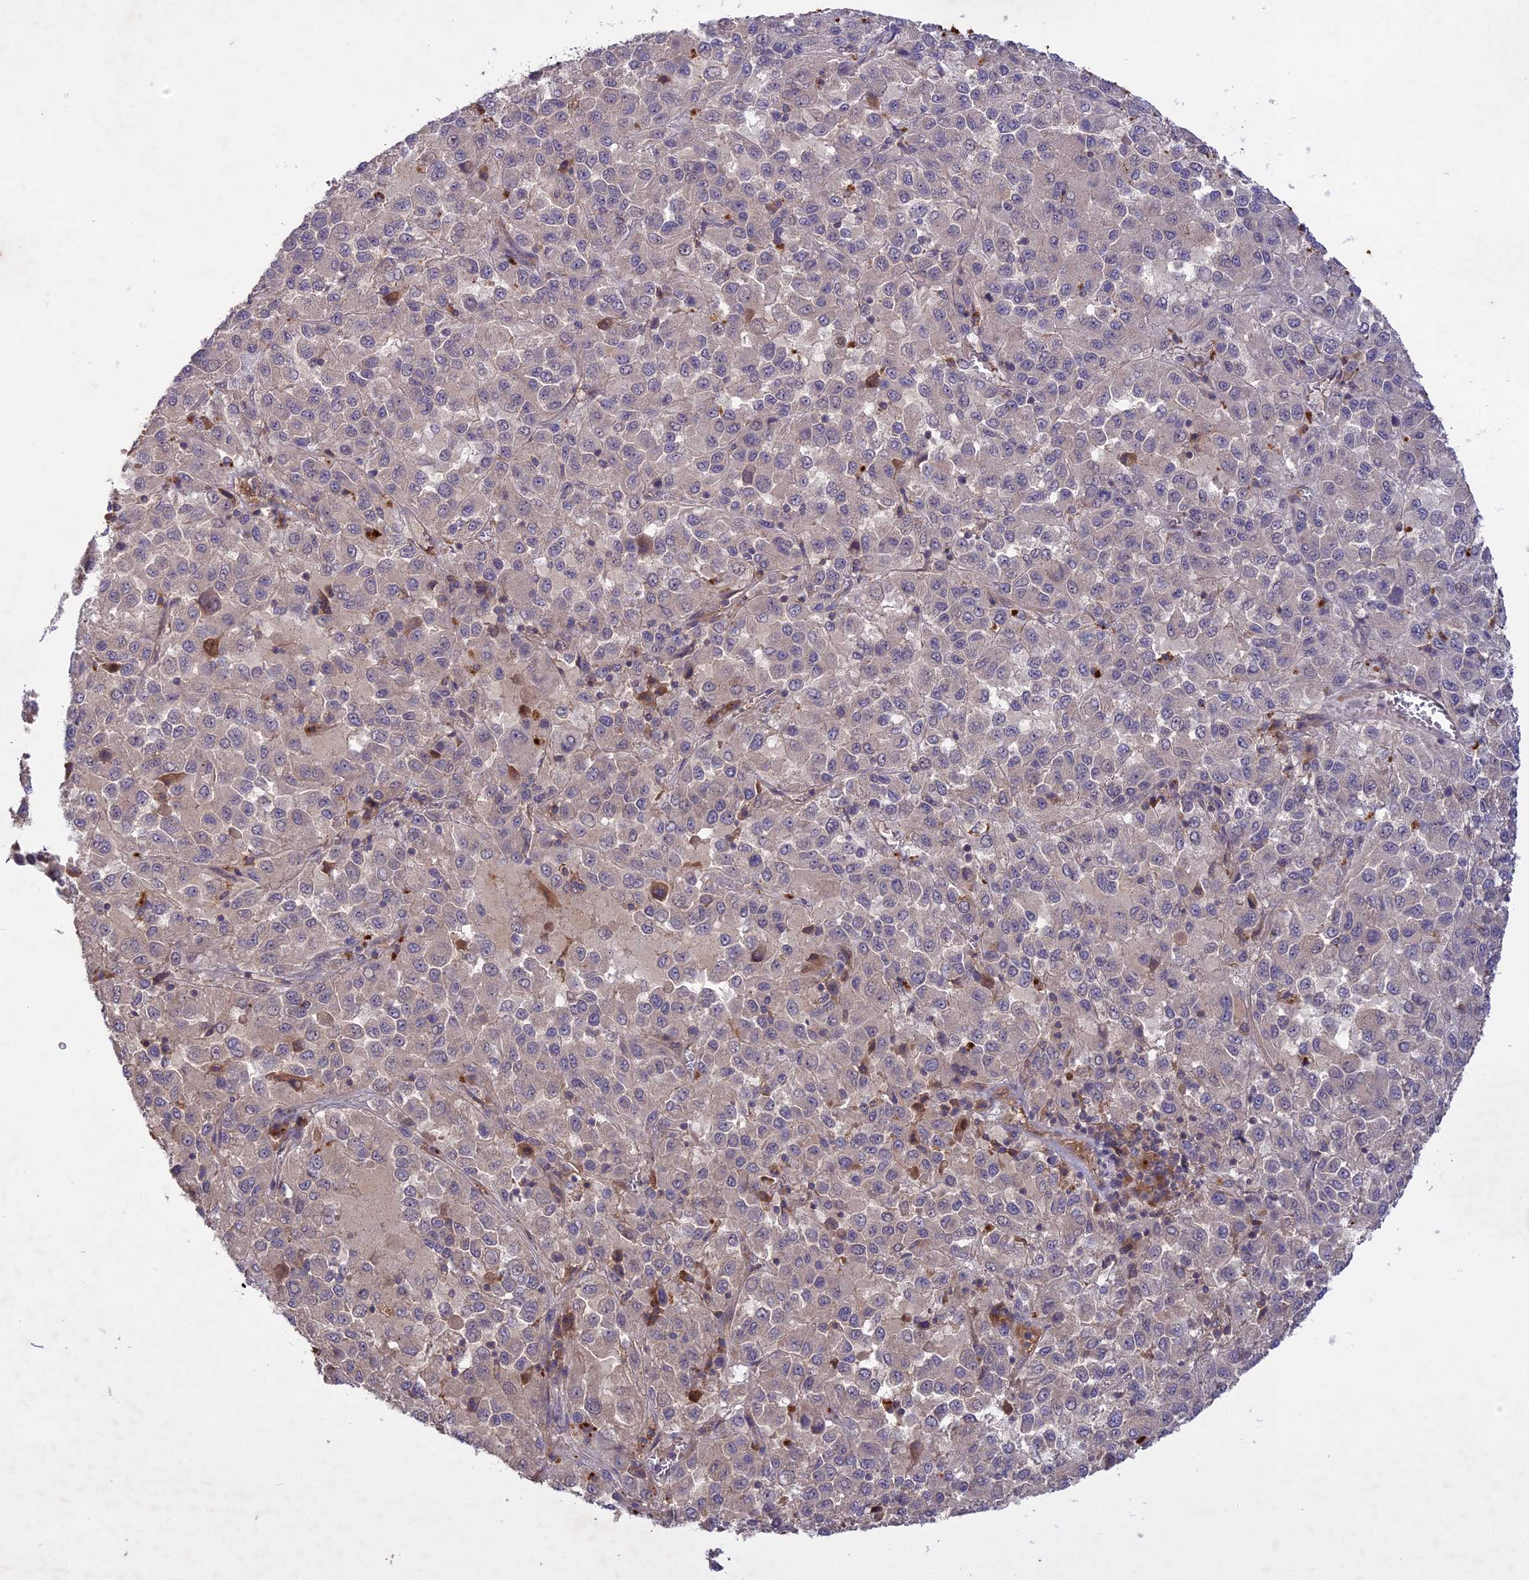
{"staining": {"intensity": "negative", "quantity": "none", "location": "none"}, "tissue": "melanoma", "cell_type": "Tumor cells", "image_type": "cancer", "snomed": [{"axis": "morphology", "description": "Malignant melanoma, Metastatic site"}, {"axis": "topography", "description": "Lung"}], "caption": "A high-resolution image shows IHC staining of melanoma, which demonstrates no significant positivity in tumor cells.", "gene": "ADO", "patient": {"sex": "male", "age": 64}}